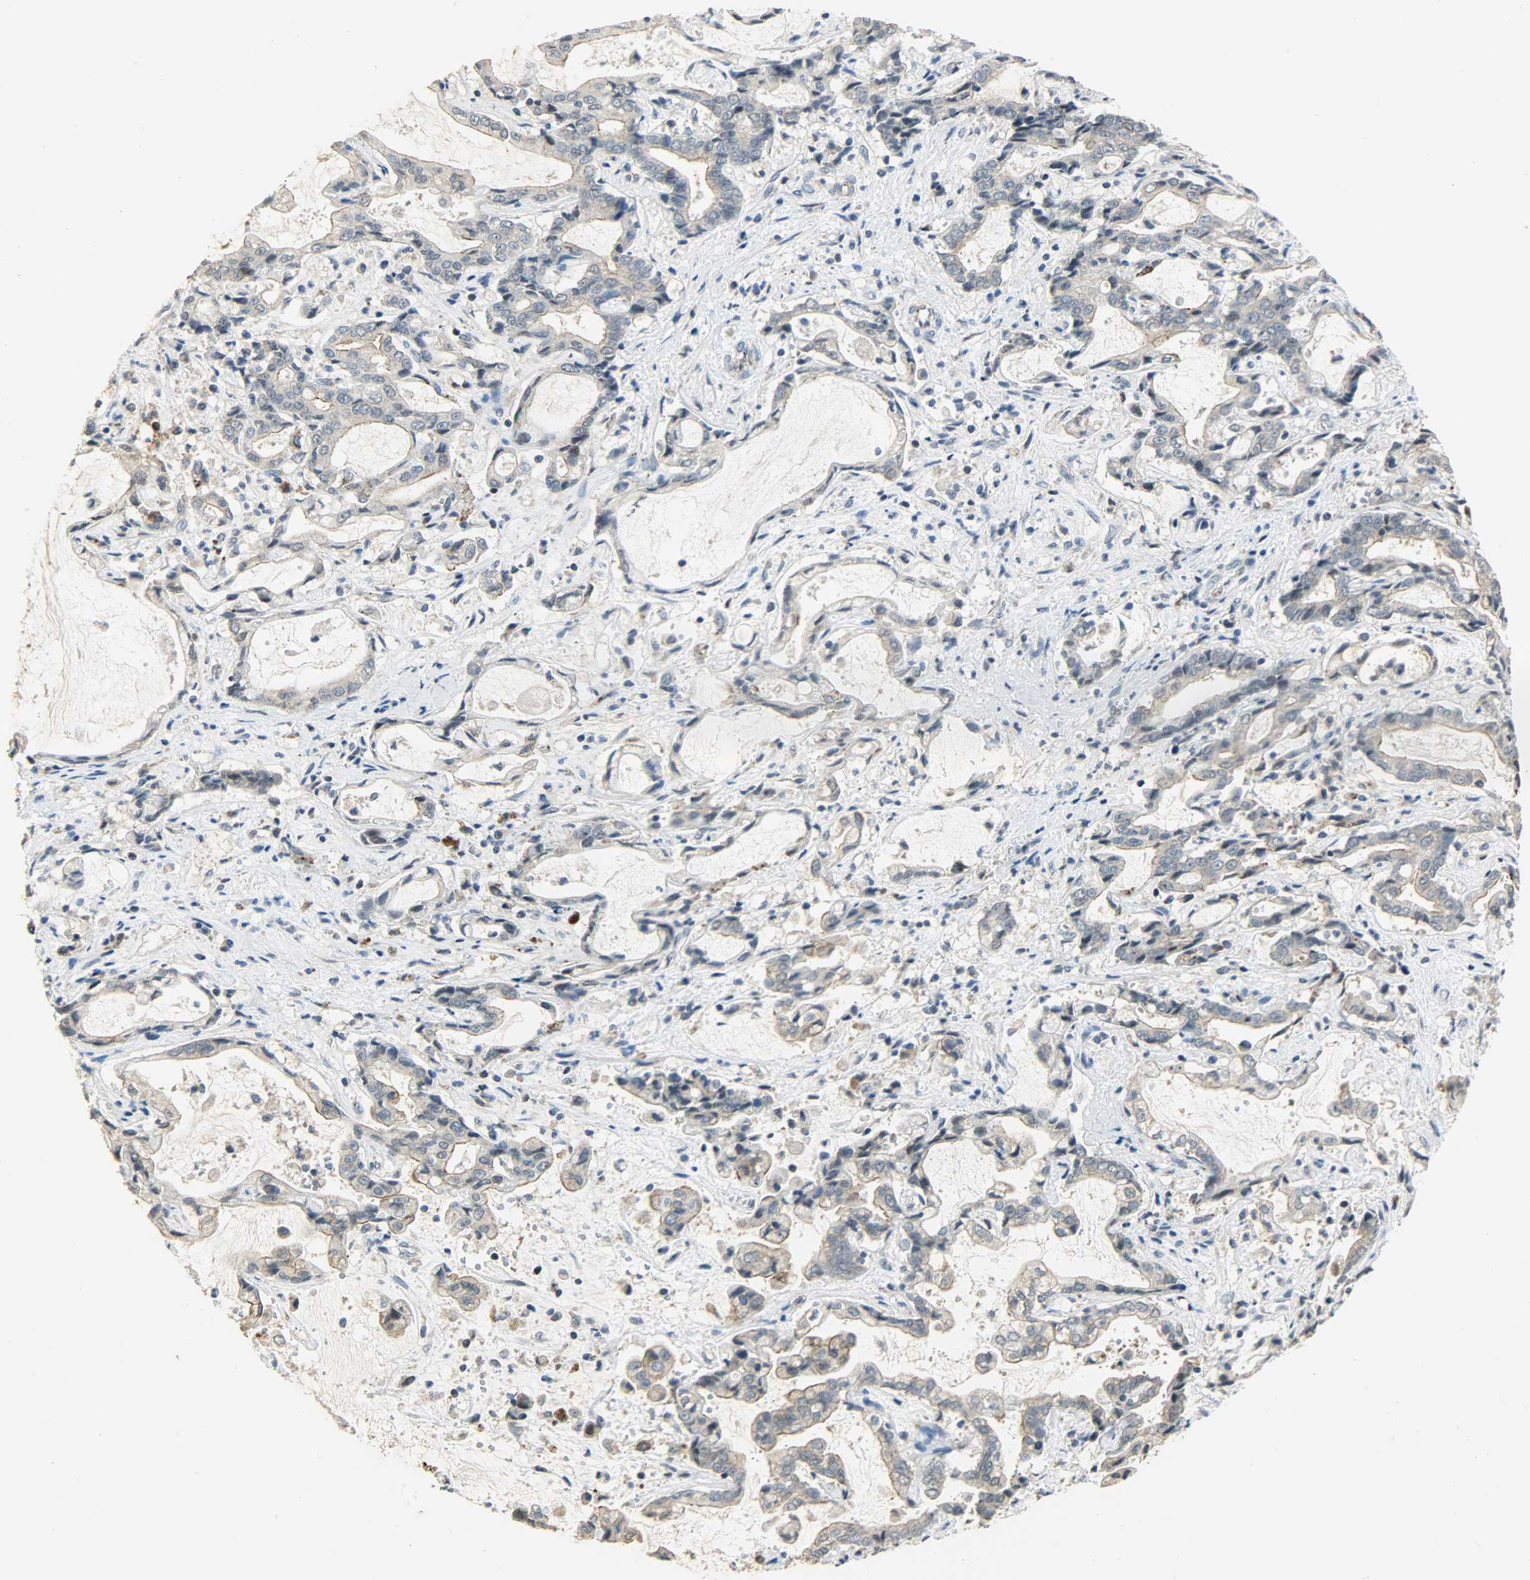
{"staining": {"intensity": "weak", "quantity": "25%-75%", "location": "cytoplasmic/membranous"}, "tissue": "liver cancer", "cell_type": "Tumor cells", "image_type": "cancer", "snomed": [{"axis": "morphology", "description": "Cholangiocarcinoma"}, {"axis": "topography", "description": "Liver"}], "caption": "Liver cholangiocarcinoma tissue exhibits weak cytoplasmic/membranous staining in approximately 25%-75% of tumor cells, visualized by immunohistochemistry.", "gene": "GIT2", "patient": {"sex": "male", "age": 57}}